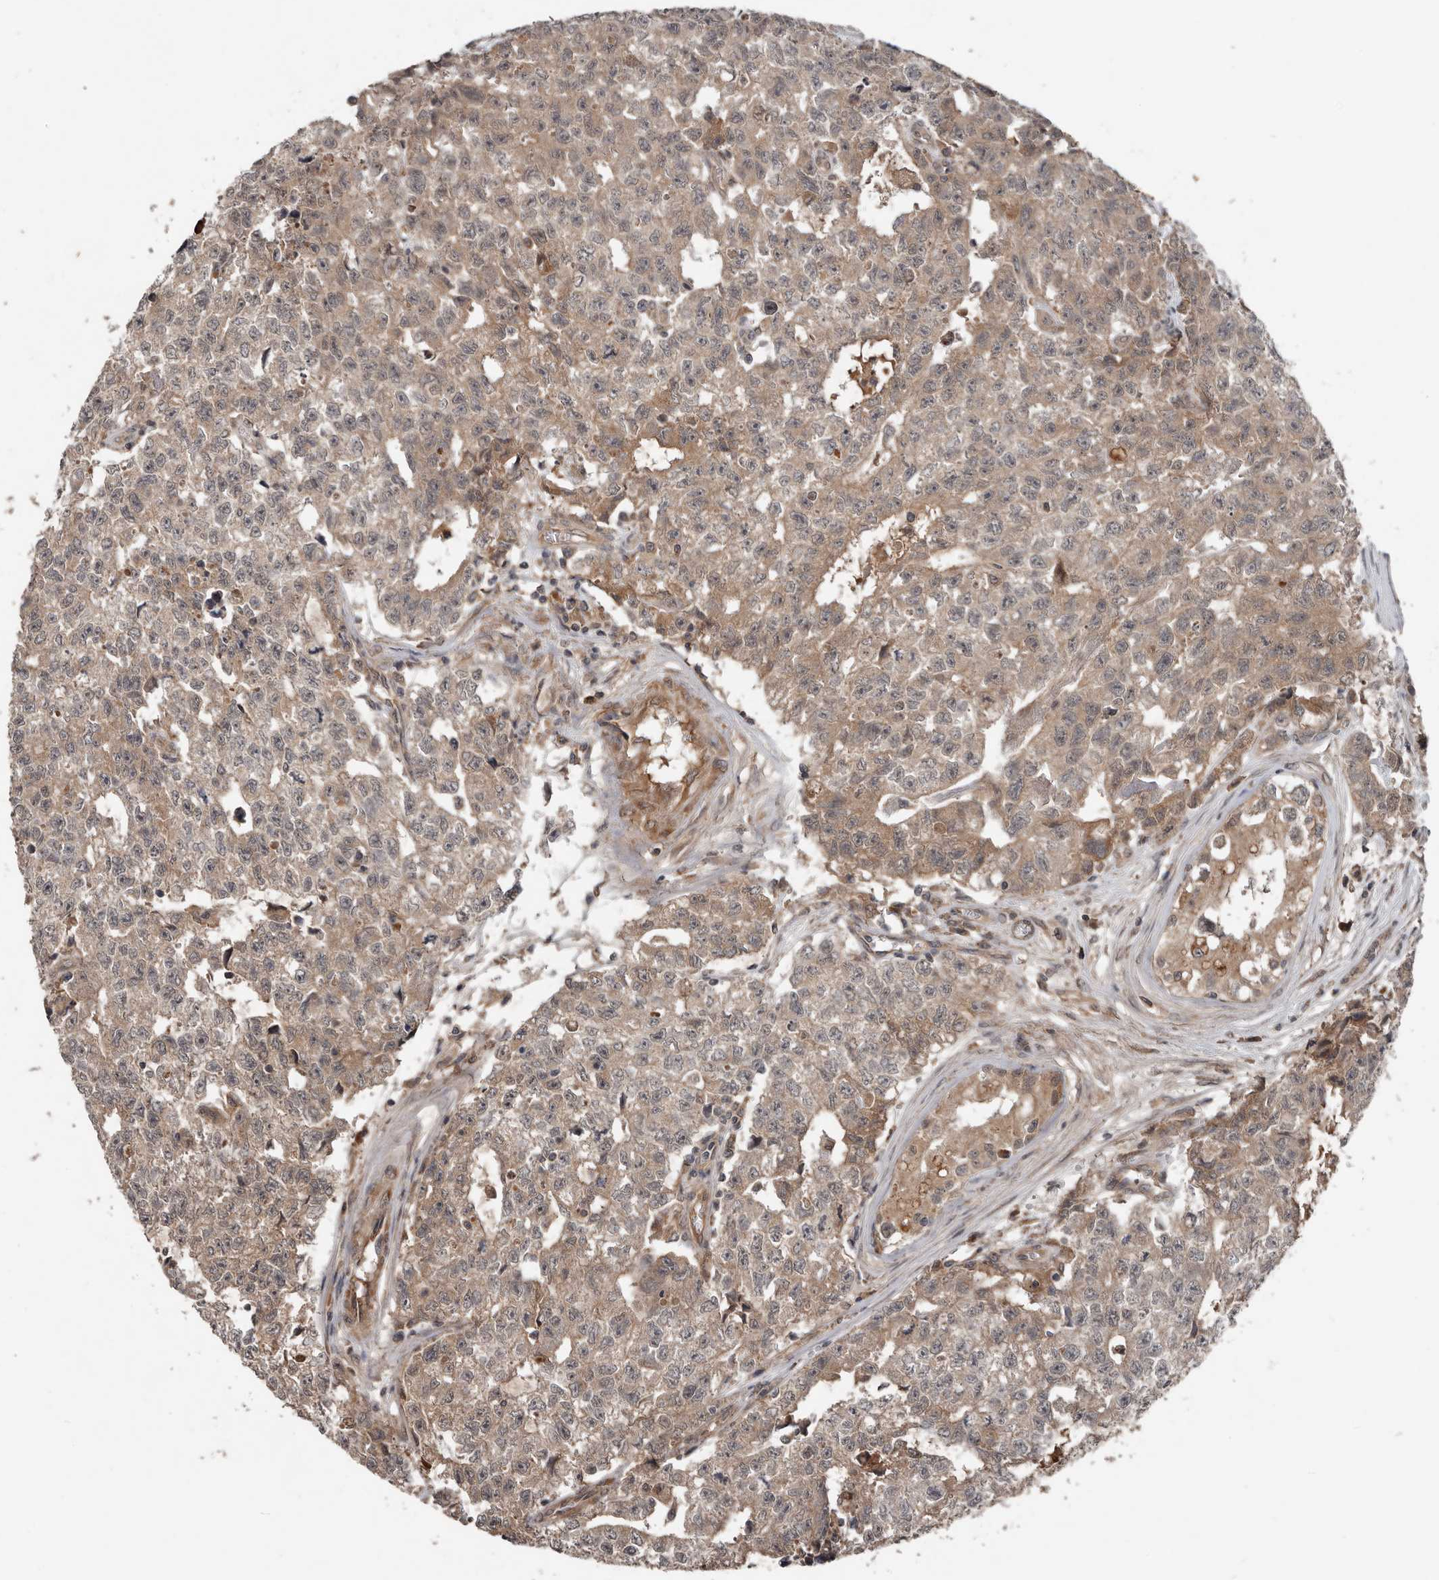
{"staining": {"intensity": "weak", "quantity": ">75%", "location": "cytoplasmic/membranous"}, "tissue": "testis cancer", "cell_type": "Tumor cells", "image_type": "cancer", "snomed": [{"axis": "morphology", "description": "Carcinoma, Embryonal, NOS"}, {"axis": "topography", "description": "Testis"}], "caption": "A low amount of weak cytoplasmic/membranous positivity is identified in about >75% of tumor cells in testis cancer tissue.", "gene": "DNAJB4", "patient": {"sex": "male", "age": 28}}